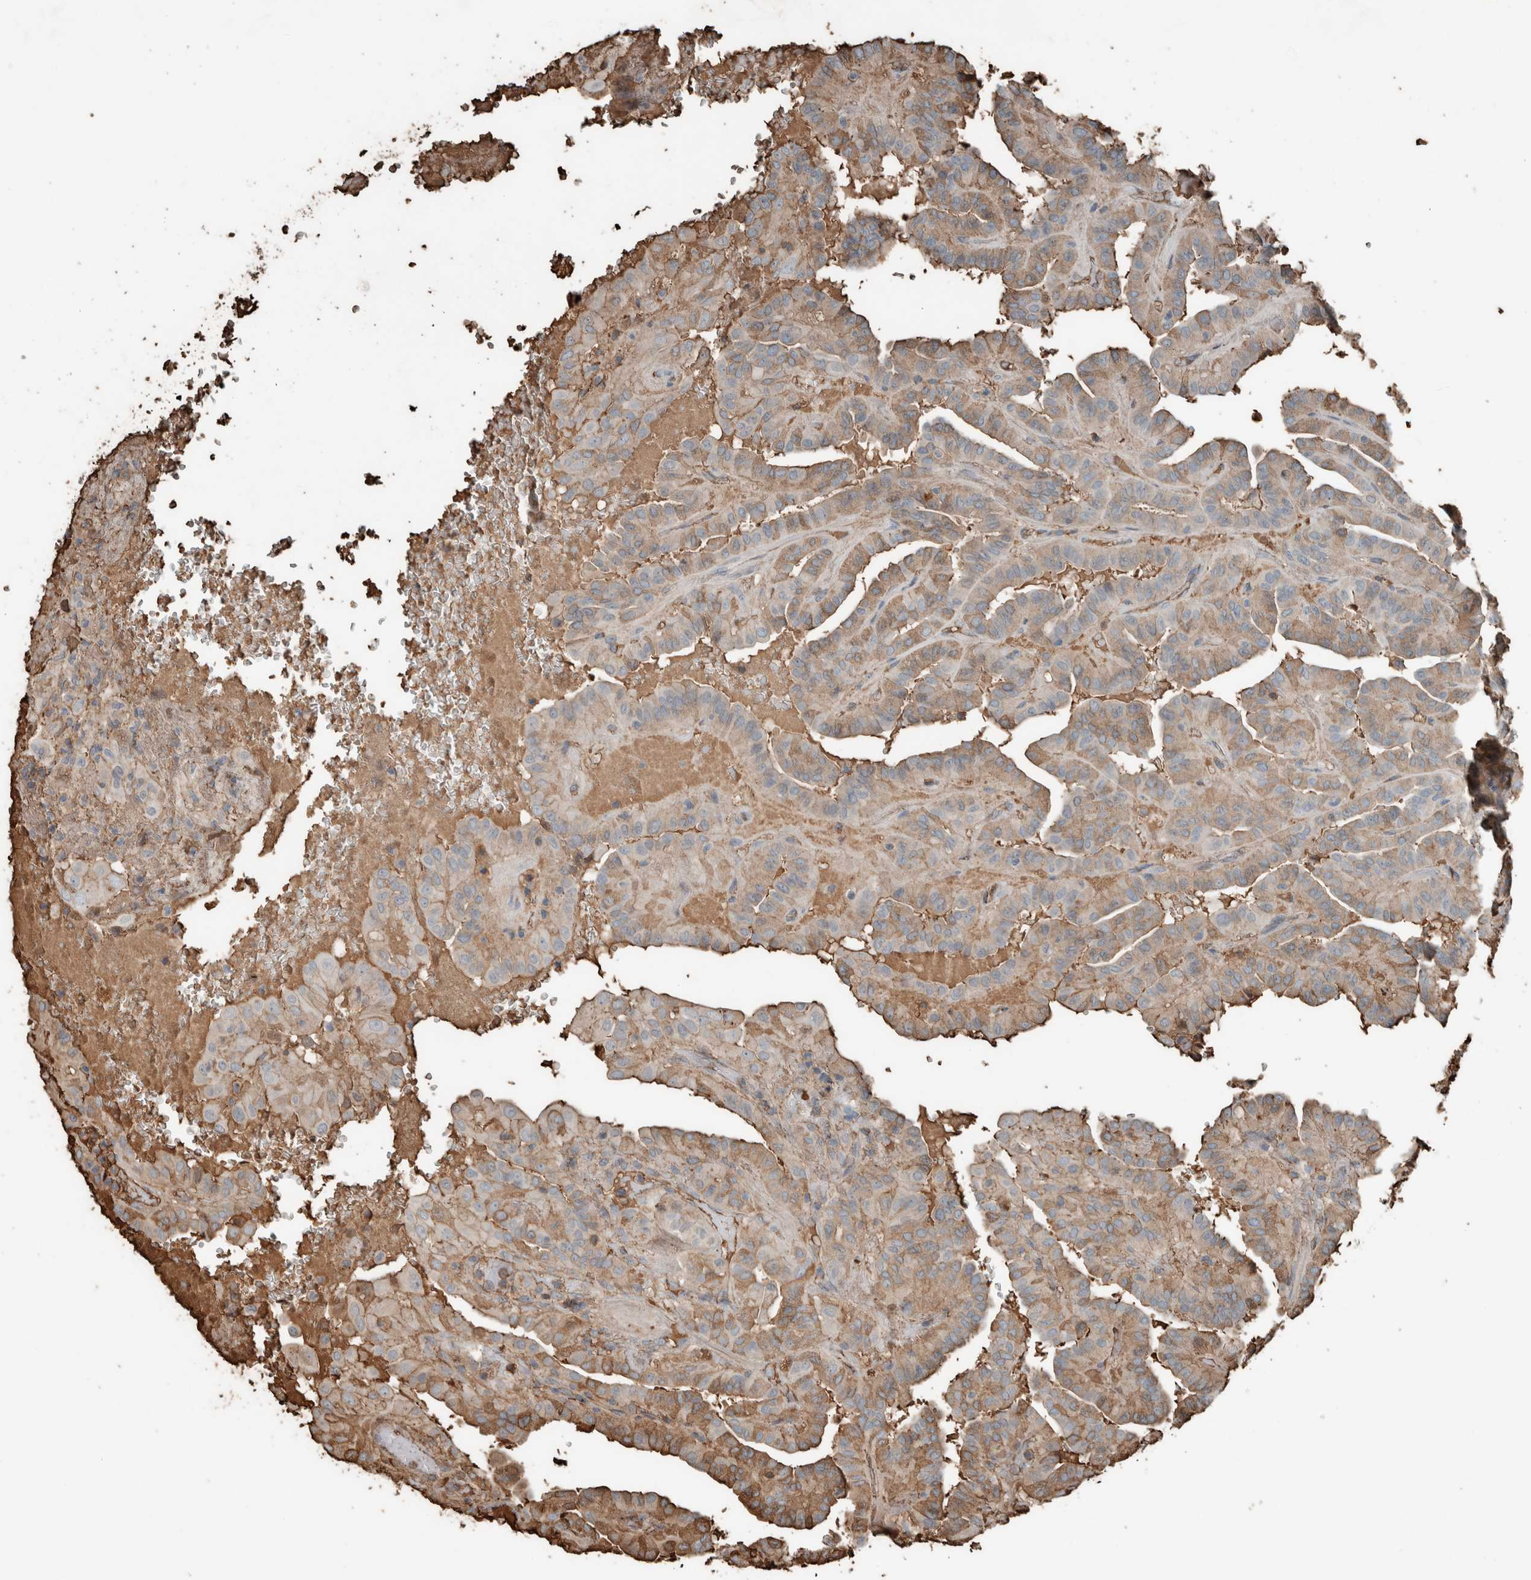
{"staining": {"intensity": "weak", "quantity": ">75%", "location": "cytoplasmic/membranous"}, "tissue": "thyroid cancer", "cell_type": "Tumor cells", "image_type": "cancer", "snomed": [{"axis": "morphology", "description": "Papillary adenocarcinoma, NOS"}, {"axis": "topography", "description": "Thyroid gland"}], "caption": "This is a micrograph of immunohistochemistry (IHC) staining of papillary adenocarcinoma (thyroid), which shows weak expression in the cytoplasmic/membranous of tumor cells.", "gene": "USP34", "patient": {"sex": "male", "age": 77}}